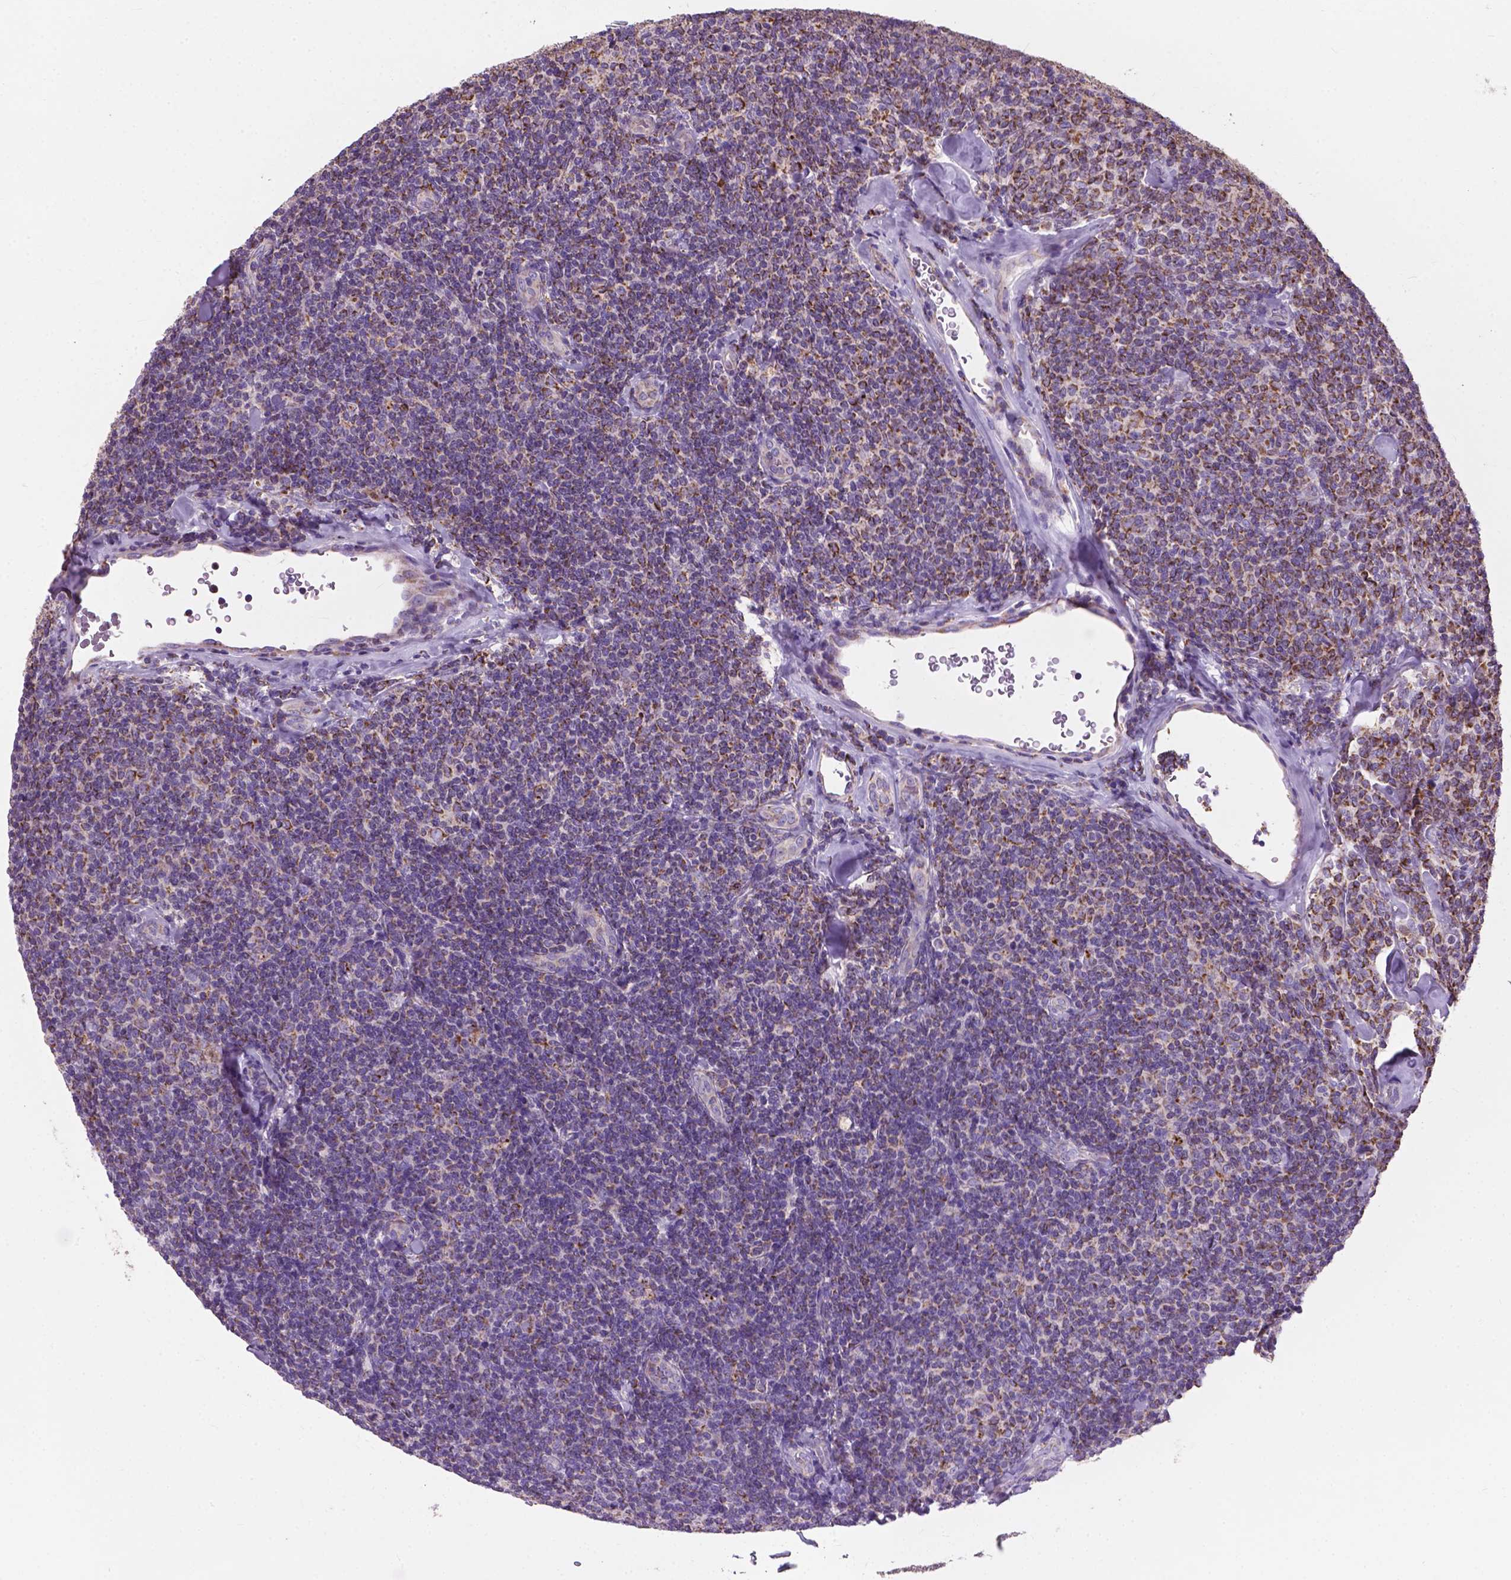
{"staining": {"intensity": "strong", "quantity": "<25%", "location": "cytoplasmic/membranous"}, "tissue": "lymphoma", "cell_type": "Tumor cells", "image_type": "cancer", "snomed": [{"axis": "morphology", "description": "Malignant lymphoma, non-Hodgkin's type, Low grade"}, {"axis": "topography", "description": "Lymph node"}], "caption": "Human low-grade malignant lymphoma, non-Hodgkin's type stained for a protein (brown) displays strong cytoplasmic/membranous positive expression in about <25% of tumor cells.", "gene": "VDAC1", "patient": {"sex": "female", "age": 56}}